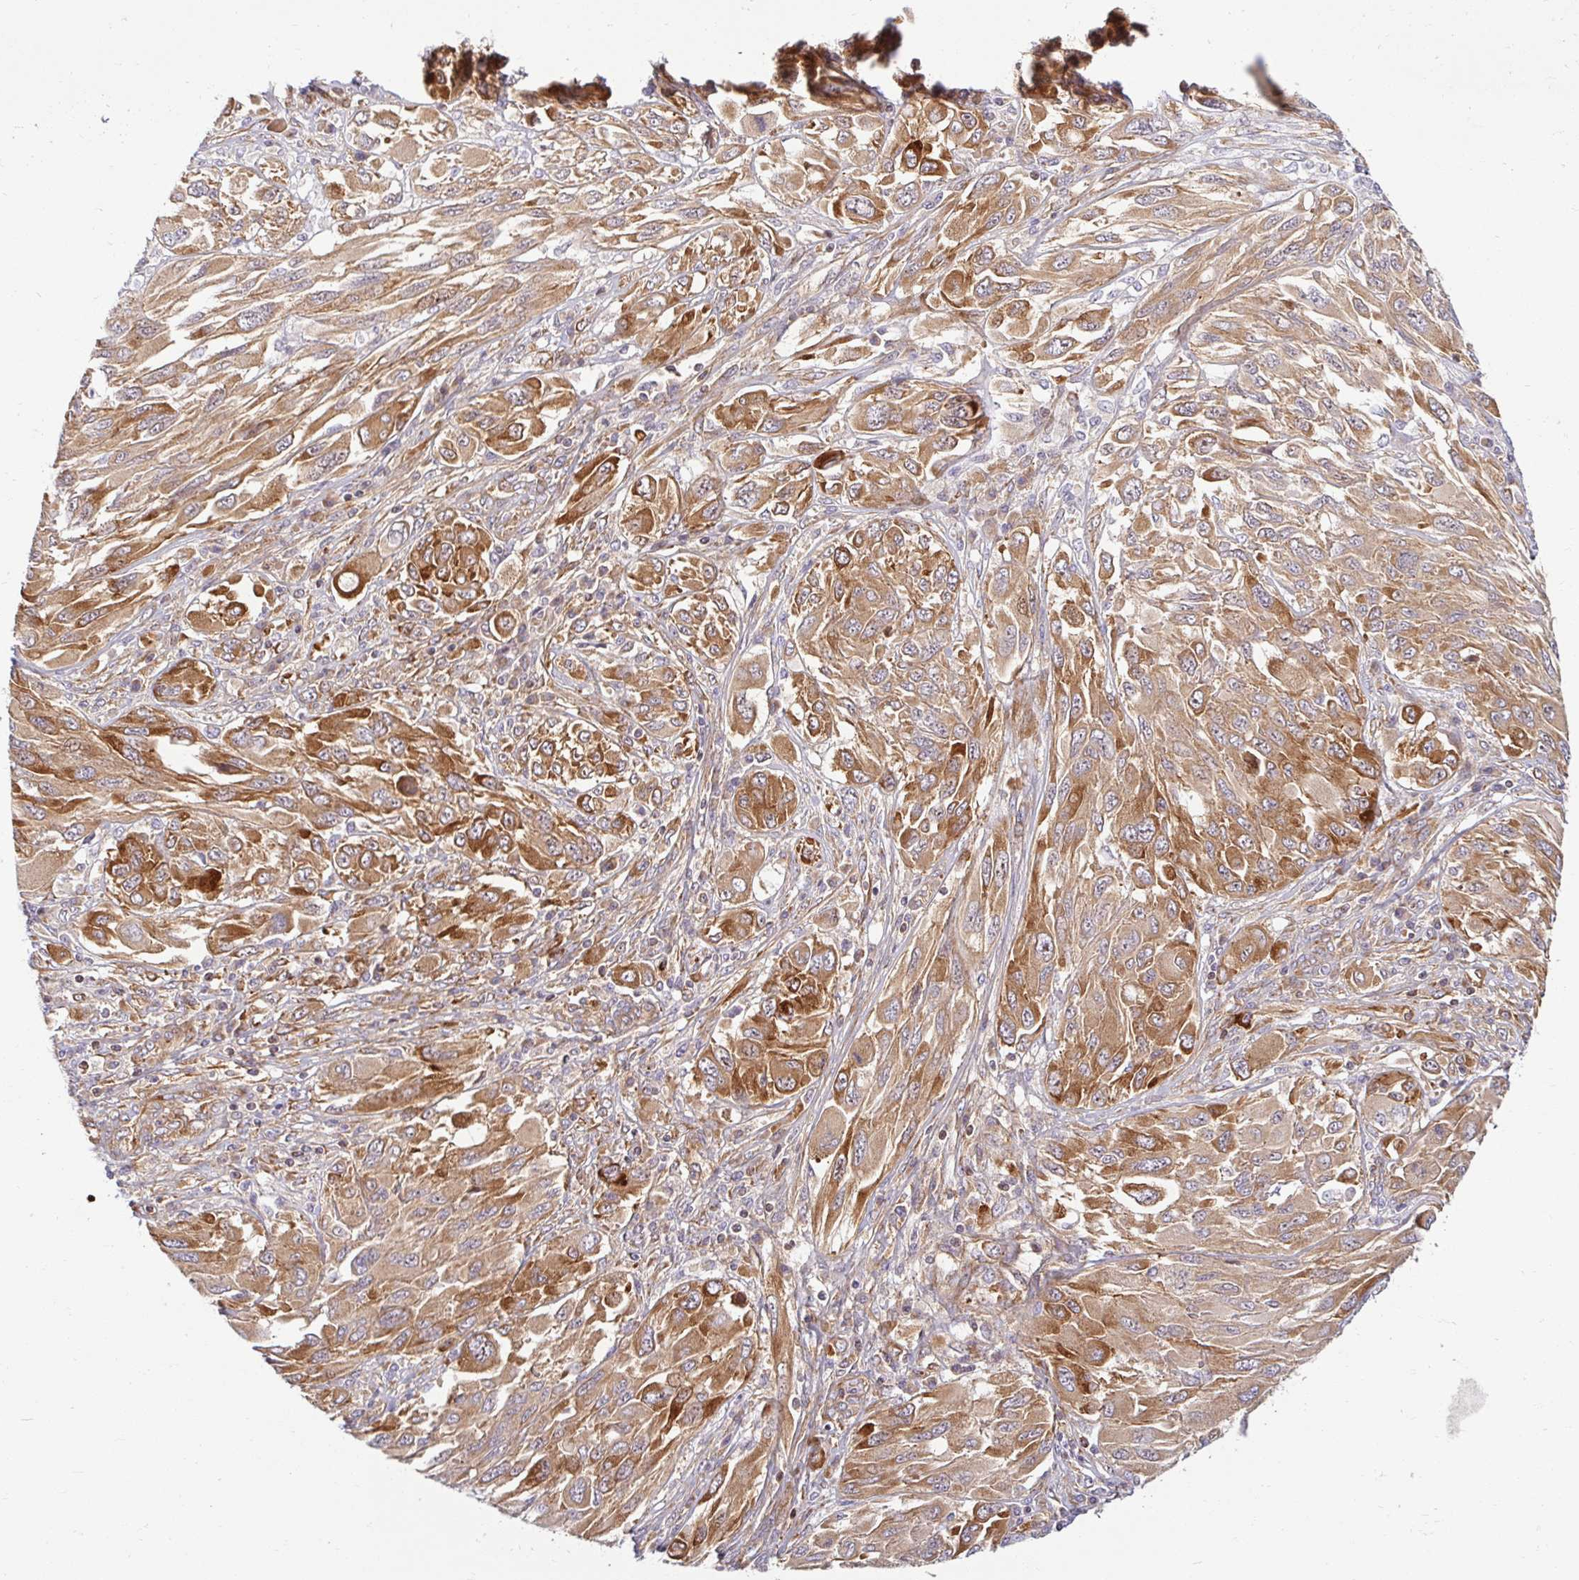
{"staining": {"intensity": "moderate", "quantity": ">75%", "location": "cytoplasmic/membranous"}, "tissue": "melanoma", "cell_type": "Tumor cells", "image_type": "cancer", "snomed": [{"axis": "morphology", "description": "Malignant melanoma, NOS"}, {"axis": "topography", "description": "Skin"}], "caption": "Immunohistochemical staining of malignant melanoma demonstrates medium levels of moderate cytoplasmic/membranous protein positivity in approximately >75% of tumor cells.", "gene": "BTF3", "patient": {"sex": "female", "age": 91}}